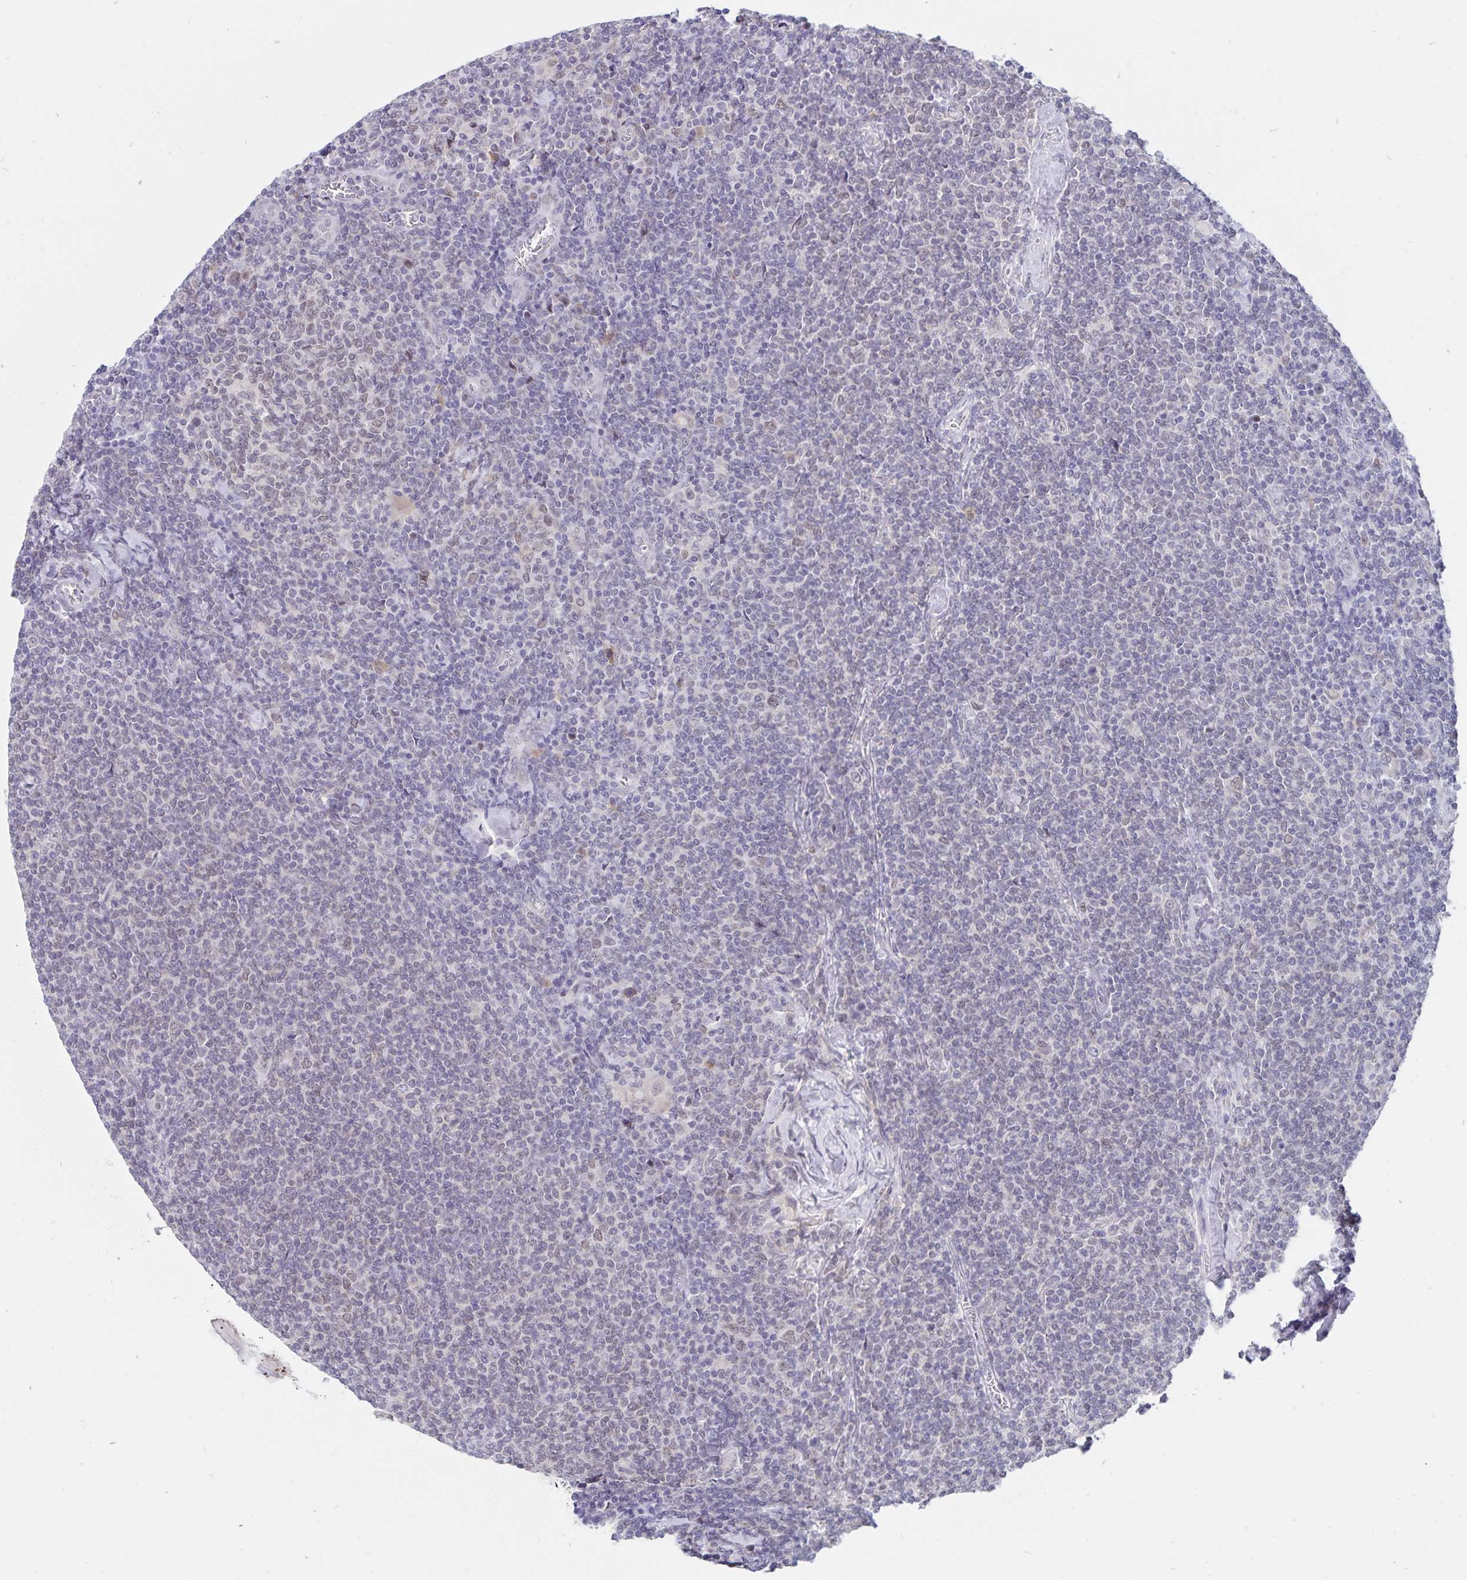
{"staining": {"intensity": "negative", "quantity": "none", "location": "none"}, "tissue": "lymphoma", "cell_type": "Tumor cells", "image_type": "cancer", "snomed": [{"axis": "morphology", "description": "Malignant lymphoma, non-Hodgkin's type, Low grade"}, {"axis": "topography", "description": "Lymph node"}], "caption": "Tumor cells show no significant positivity in lymphoma. (Stains: DAB (3,3'-diaminobenzidine) immunohistochemistry with hematoxylin counter stain, Microscopy: brightfield microscopy at high magnification).", "gene": "ATP2A2", "patient": {"sex": "male", "age": 52}}